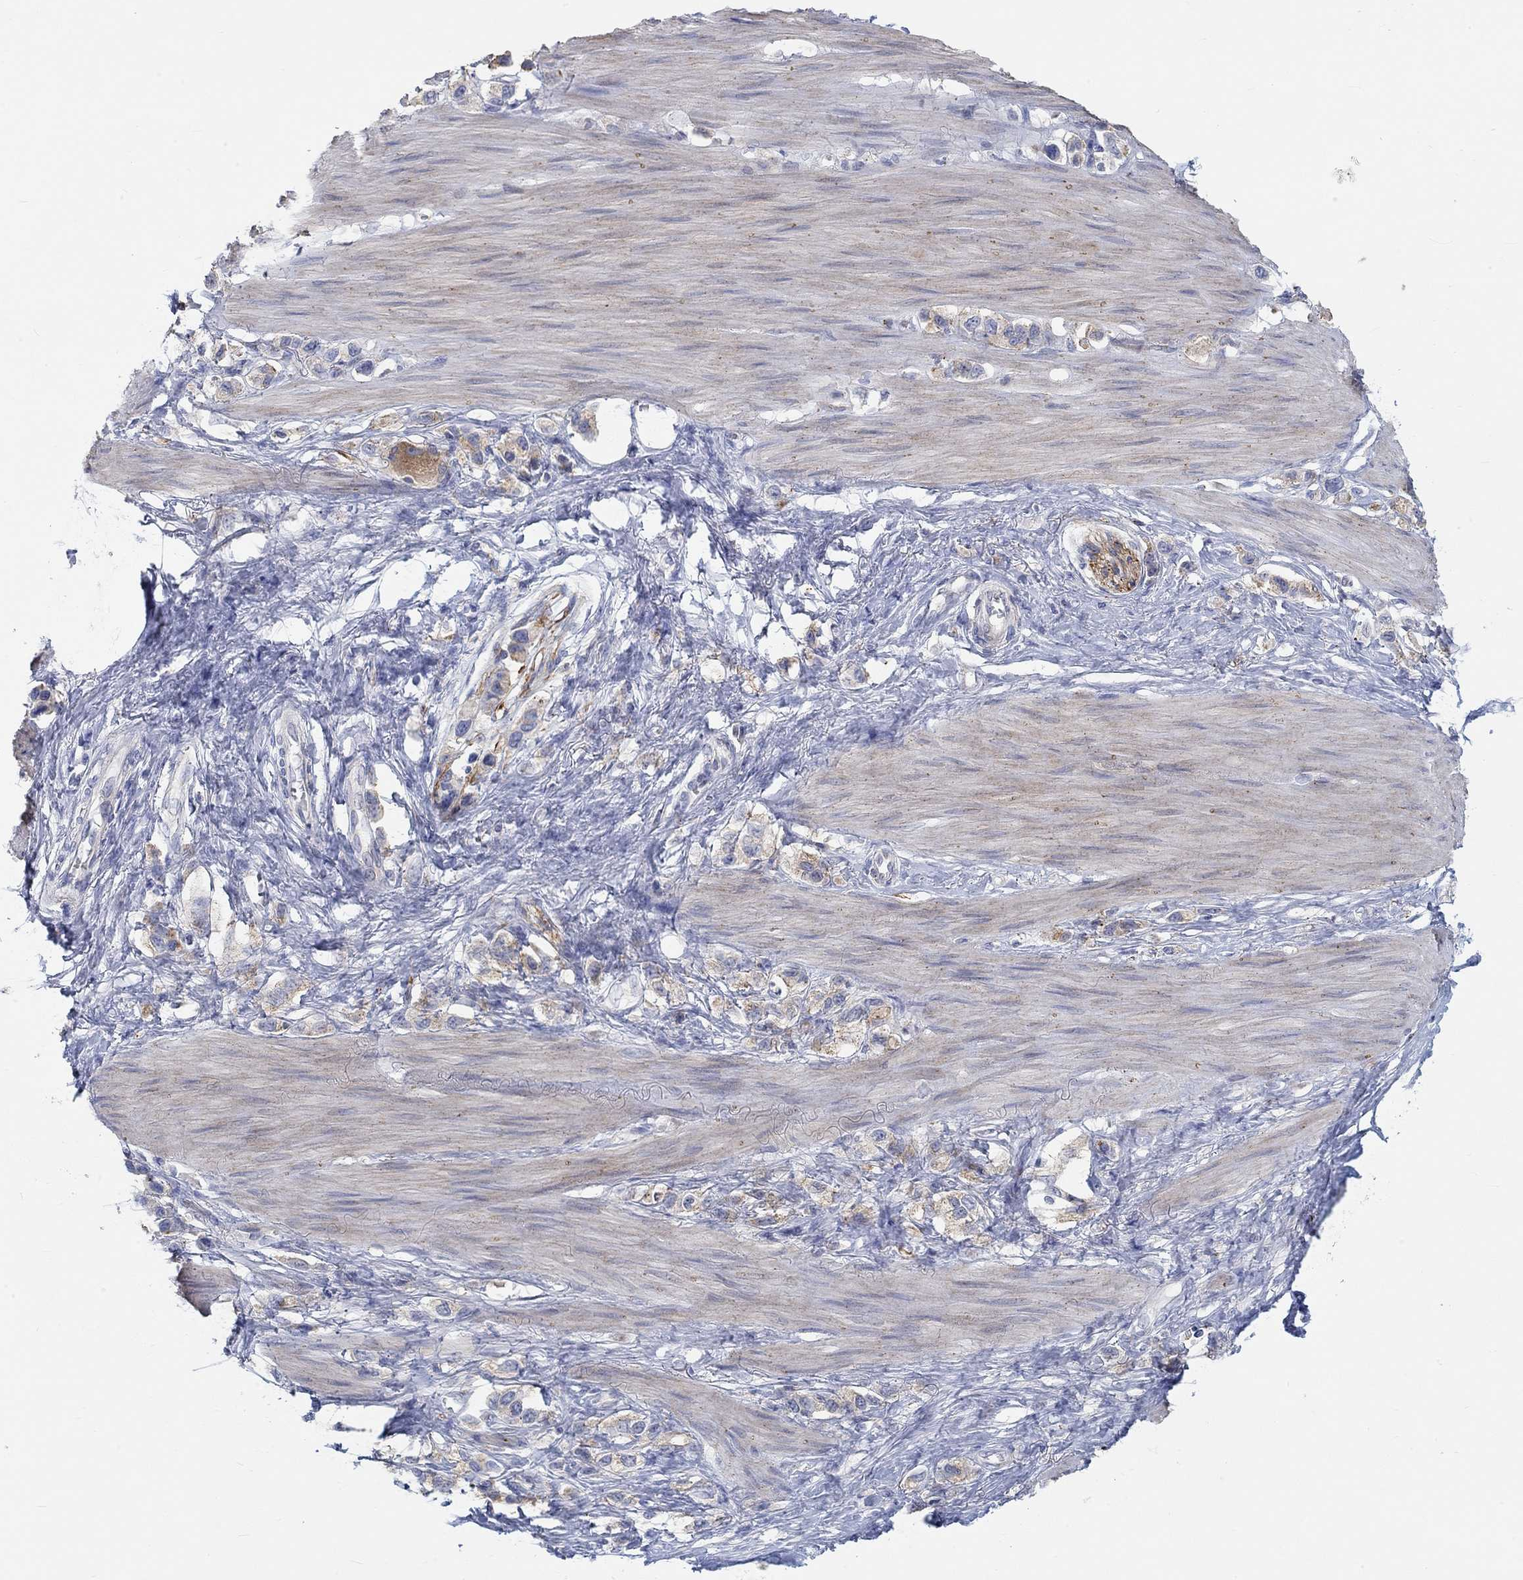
{"staining": {"intensity": "weak", "quantity": "25%-75%", "location": "cytoplasmic/membranous"}, "tissue": "stomach cancer", "cell_type": "Tumor cells", "image_type": "cancer", "snomed": [{"axis": "morphology", "description": "Normal tissue, NOS"}, {"axis": "morphology", "description": "Adenocarcinoma, NOS"}, {"axis": "morphology", "description": "Adenocarcinoma, High grade"}, {"axis": "topography", "description": "Stomach, upper"}, {"axis": "topography", "description": "Stomach"}], "caption": "Stomach adenocarcinoma stained for a protein (brown) exhibits weak cytoplasmic/membranous positive positivity in about 25%-75% of tumor cells.", "gene": "NAV3", "patient": {"sex": "female", "age": 65}}